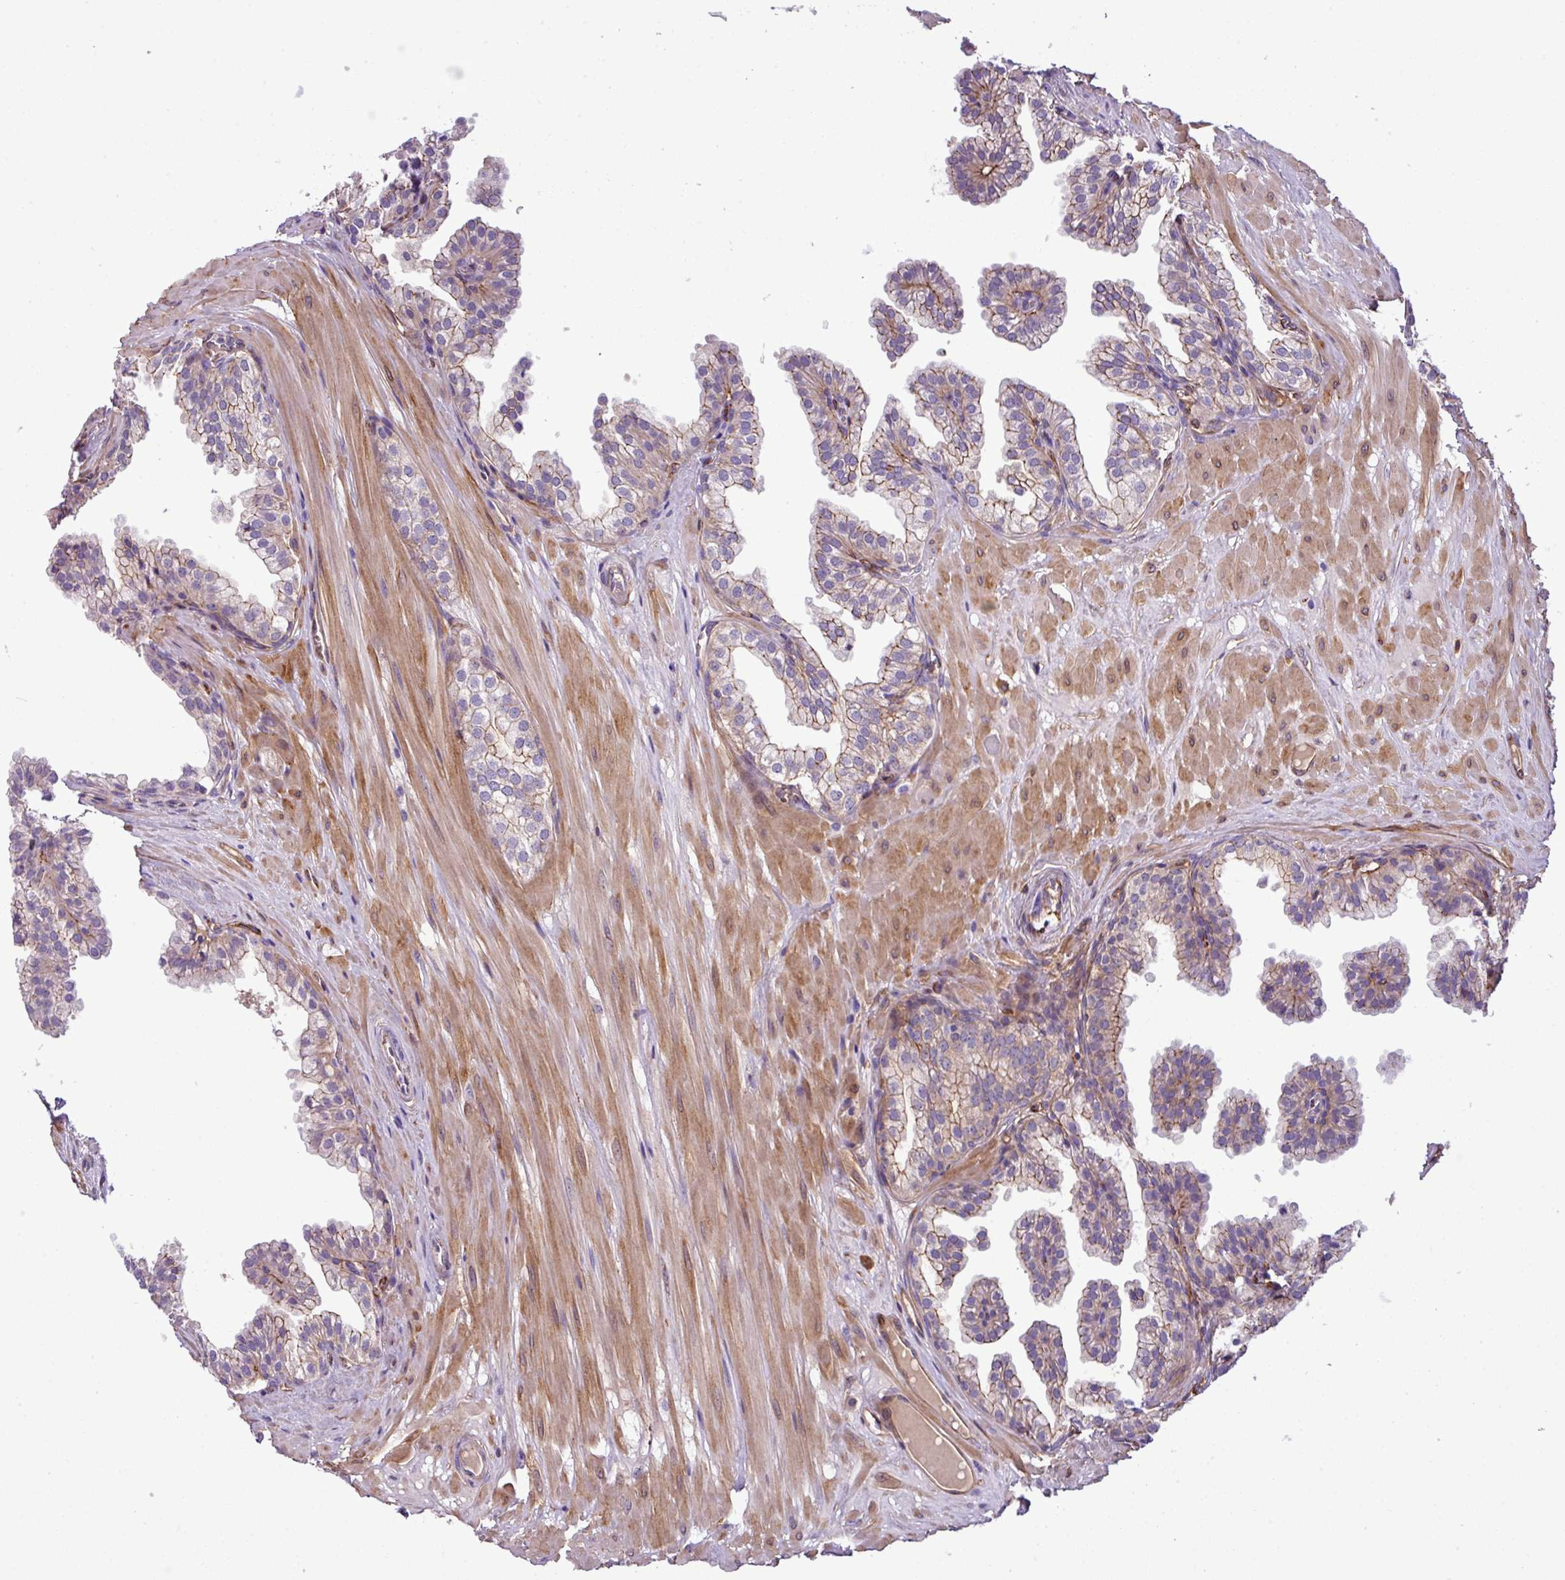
{"staining": {"intensity": "moderate", "quantity": ">75%", "location": "cytoplasmic/membranous"}, "tissue": "prostate", "cell_type": "Glandular cells", "image_type": "normal", "snomed": [{"axis": "morphology", "description": "Normal tissue, NOS"}, {"axis": "topography", "description": "Prostate"}, {"axis": "topography", "description": "Peripheral nerve tissue"}], "caption": "Immunohistochemistry (IHC) of benign human prostate displays medium levels of moderate cytoplasmic/membranous positivity in about >75% of glandular cells.", "gene": "PARD6A", "patient": {"sex": "male", "age": 55}}